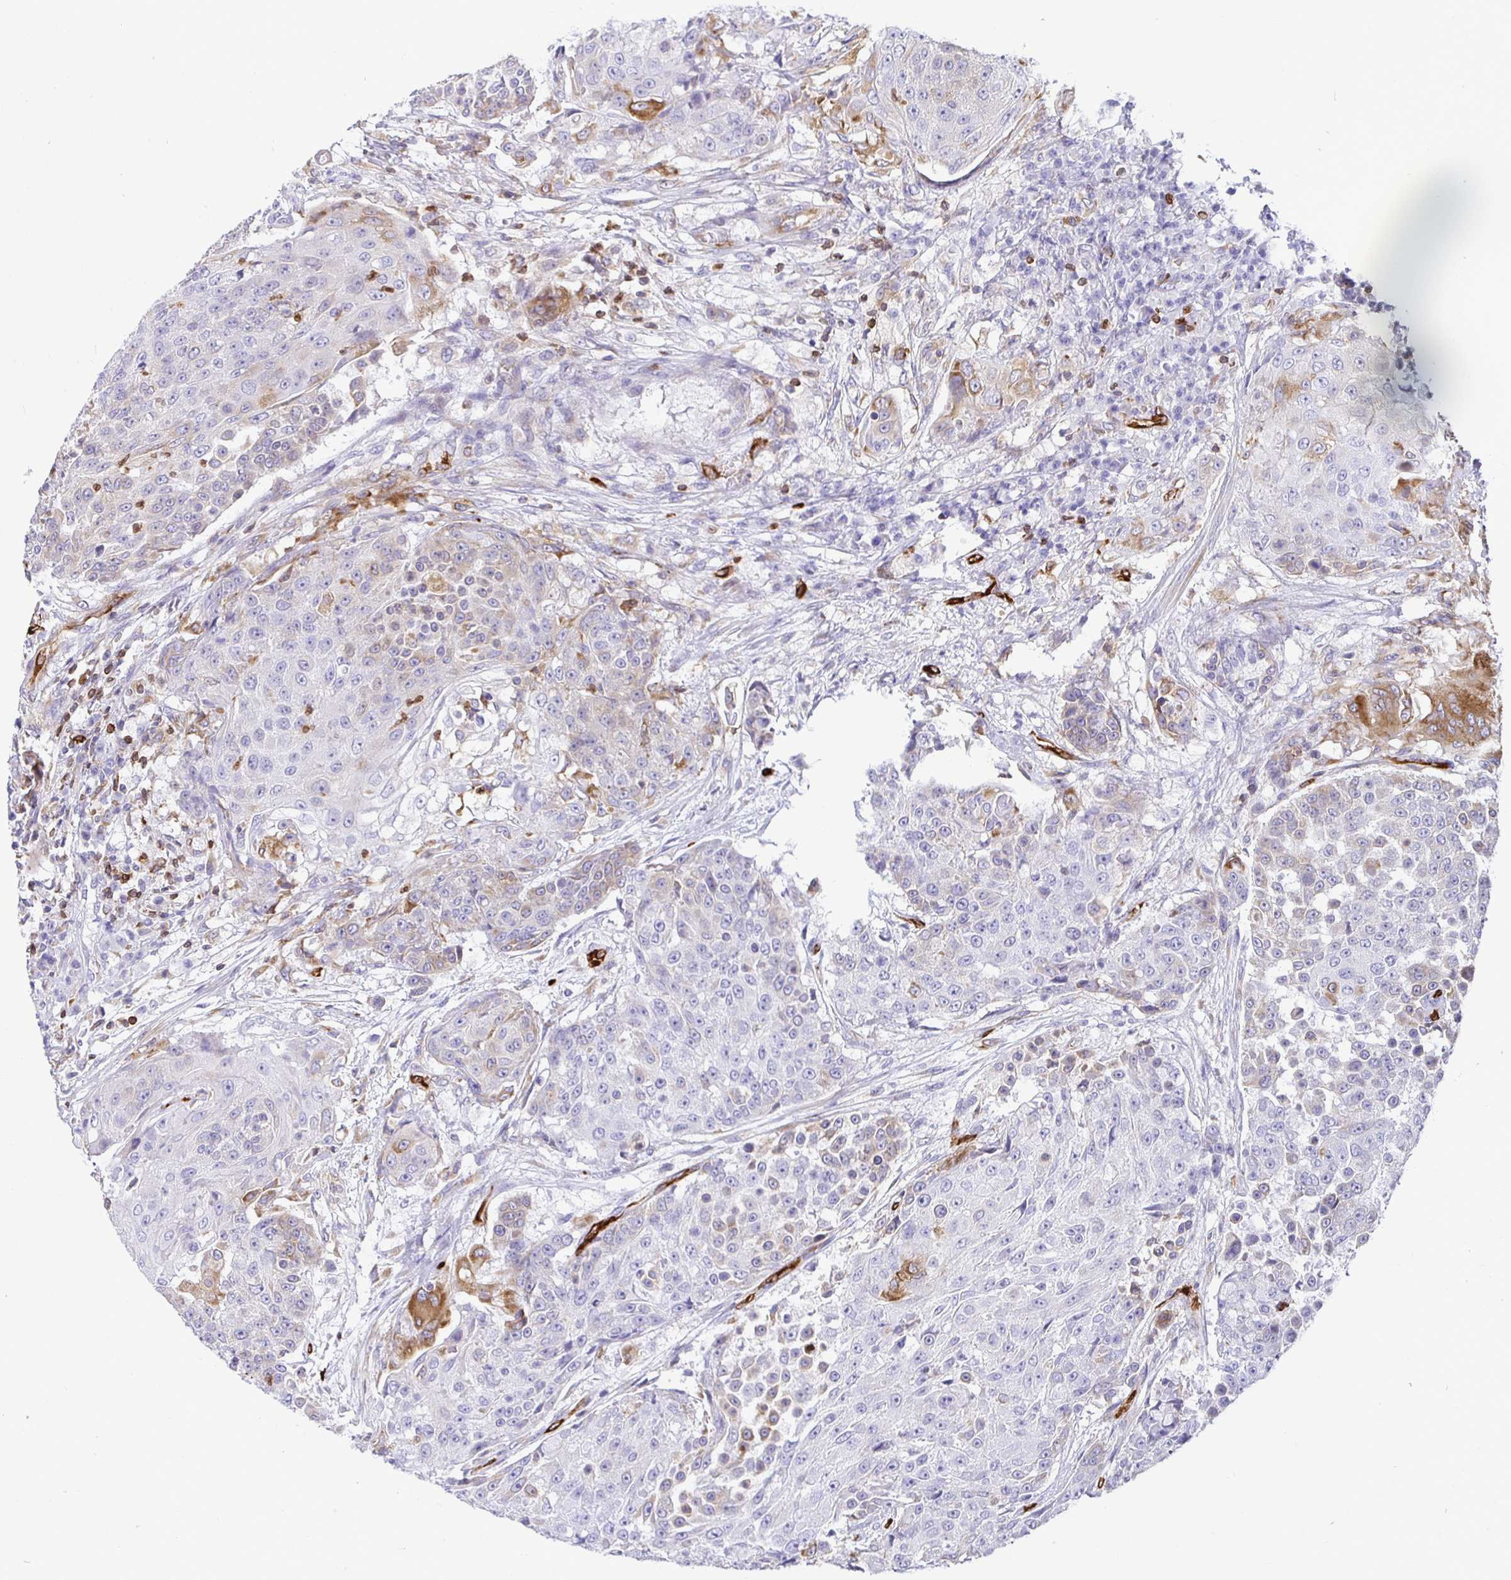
{"staining": {"intensity": "moderate", "quantity": "<25%", "location": "cytoplasmic/membranous"}, "tissue": "urothelial cancer", "cell_type": "Tumor cells", "image_type": "cancer", "snomed": [{"axis": "morphology", "description": "Urothelial carcinoma, High grade"}, {"axis": "topography", "description": "Urinary bladder"}], "caption": "Human high-grade urothelial carcinoma stained with a brown dye reveals moderate cytoplasmic/membranous positive staining in about <25% of tumor cells.", "gene": "TP53I11", "patient": {"sex": "female", "age": 63}}